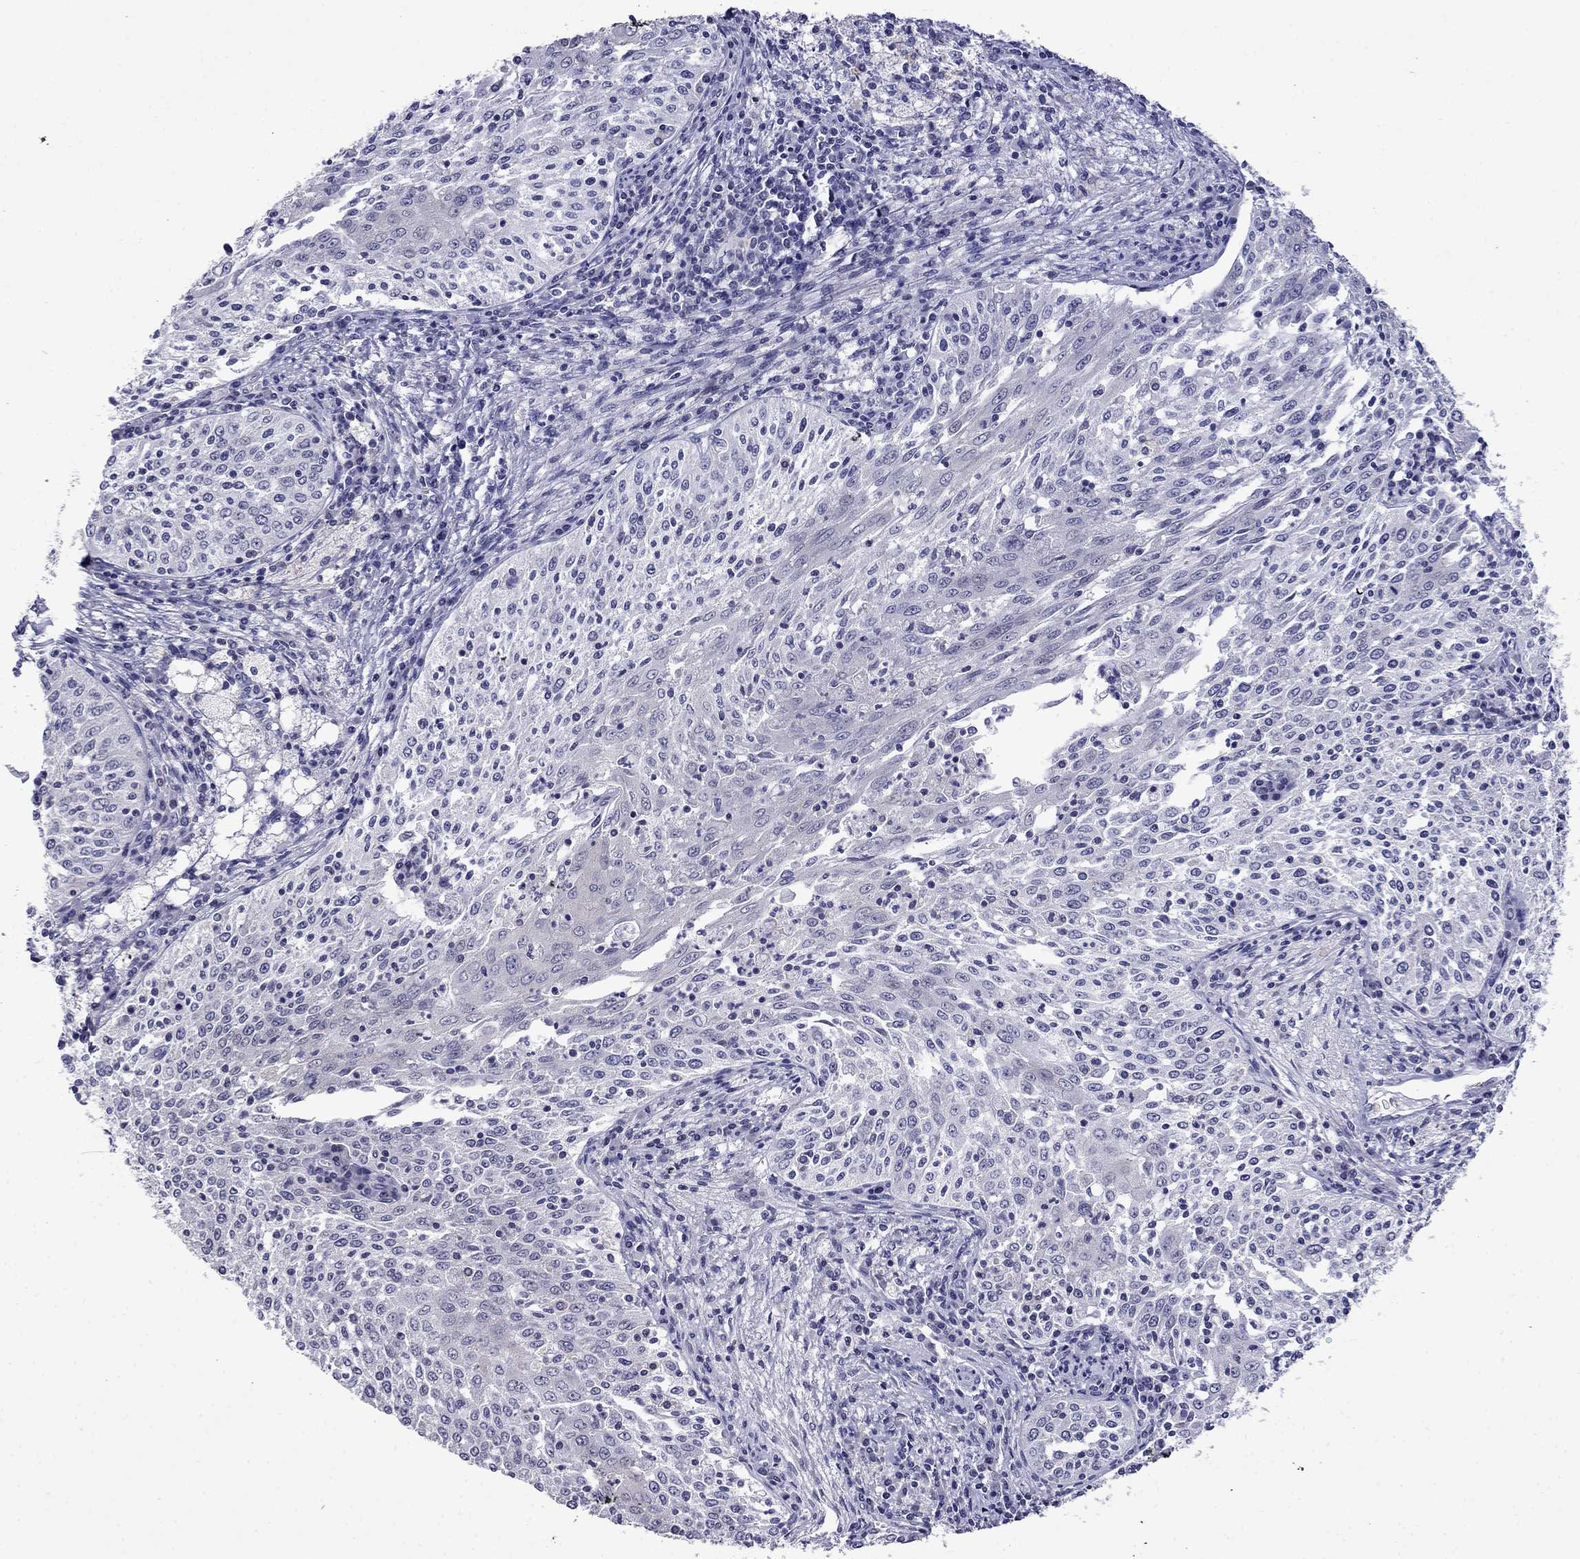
{"staining": {"intensity": "negative", "quantity": "none", "location": "none"}, "tissue": "cervical cancer", "cell_type": "Tumor cells", "image_type": "cancer", "snomed": [{"axis": "morphology", "description": "Squamous cell carcinoma, NOS"}, {"axis": "topography", "description": "Cervix"}], "caption": "Photomicrograph shows no protein positivity in tumor cells of cervical cancer (squamous cell carcinoma) tissue.", "gene": "PRR18", "patient": {"sex": "female", "age": 41}}